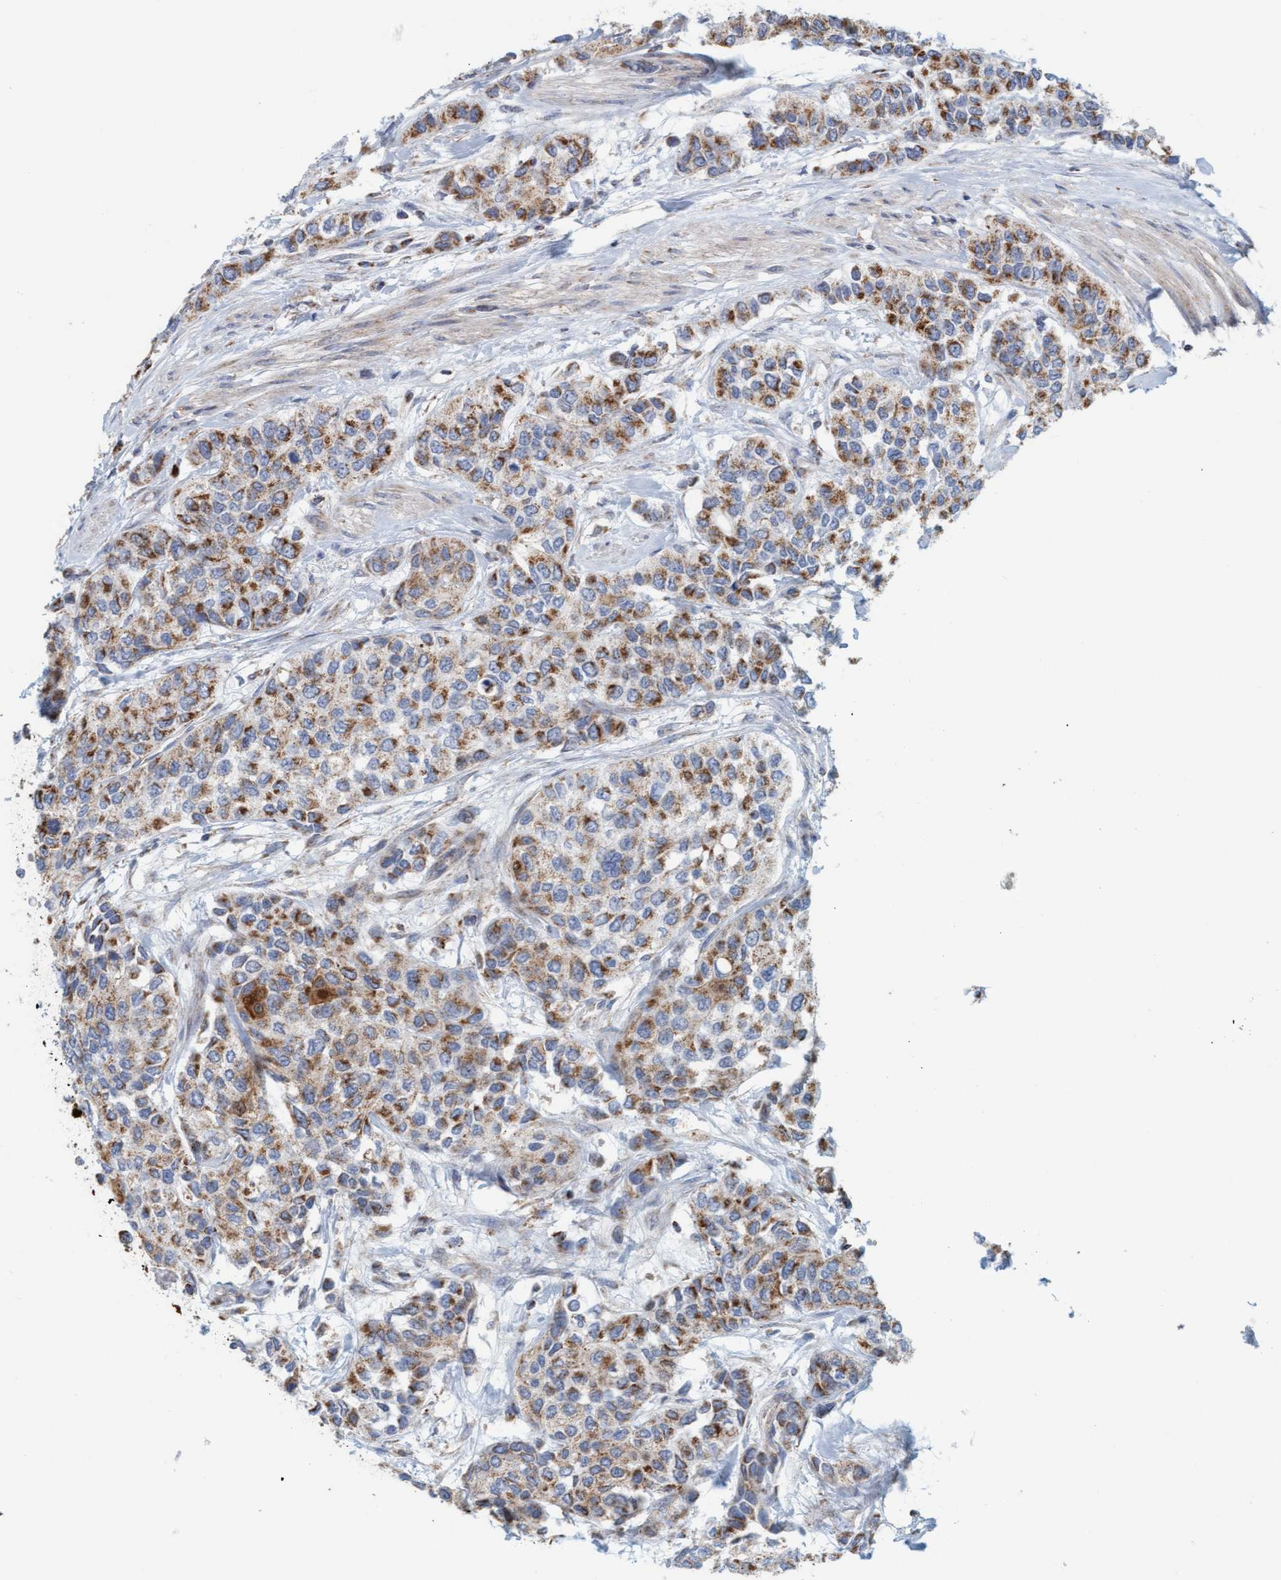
{"staining": {"intensity": "moderate", "quantity": ">75%", "location": "cytoplasmic/membranous"}, "tissue": "urothelial cancer", "cell_type": "Tumor cells", "image_type": "cancer", "snomed": [{"axis": "morphology", "description": "Urothelial carcinoma, High grade"}, {"axis": "topography", "description": "Urinary bladder"}], "caption": "Immunohistochemistry histopathology image of neoplastic tissue: urothelial carcinoma (high-grade) stained using IHC exhibits medium levels of moderate protein expression localized specifically in the cytoplasmic/membranous of tumor cells, appearing as a cytoplasmic/membranous brown color.", "gene": "B9D1", "patient": {"sex": "female", "age": 56}}